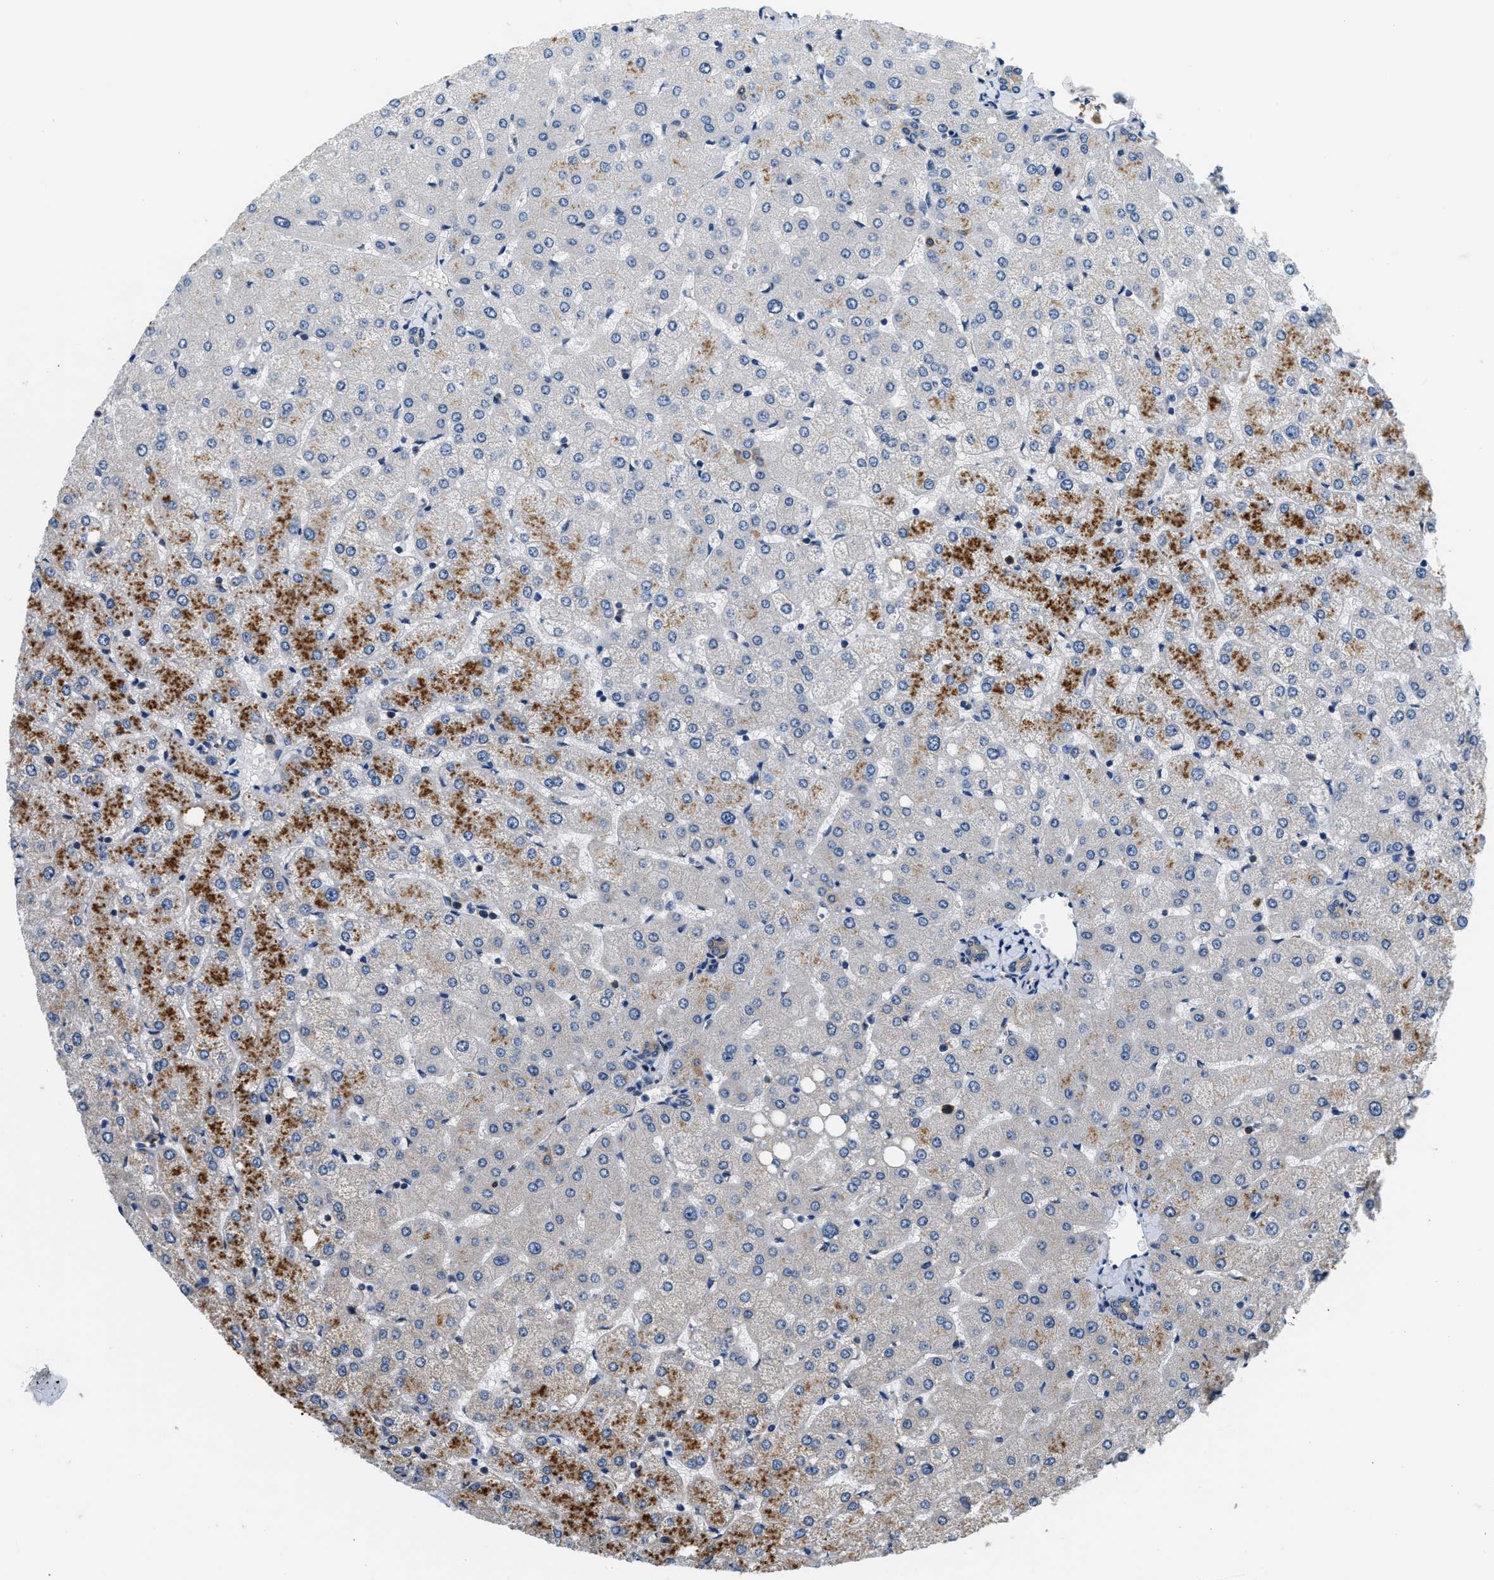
{"staining": {"intensity": "negative", "quantity": "none", "location": "none"}, "tissue": "liver", "cell_type": "Cholangiocytes", "image_type": "normal", "snomed": [{"axis": "morphology", "description": "Normal tissue, NOS"}, {"axis": "topography", "description": "Liver"}], "caption": "The image exhibits no staining of cholangiocytes in benign liver.", "gene": "PPP2R1B", "patient": {"sex": "female", "age": 54}}